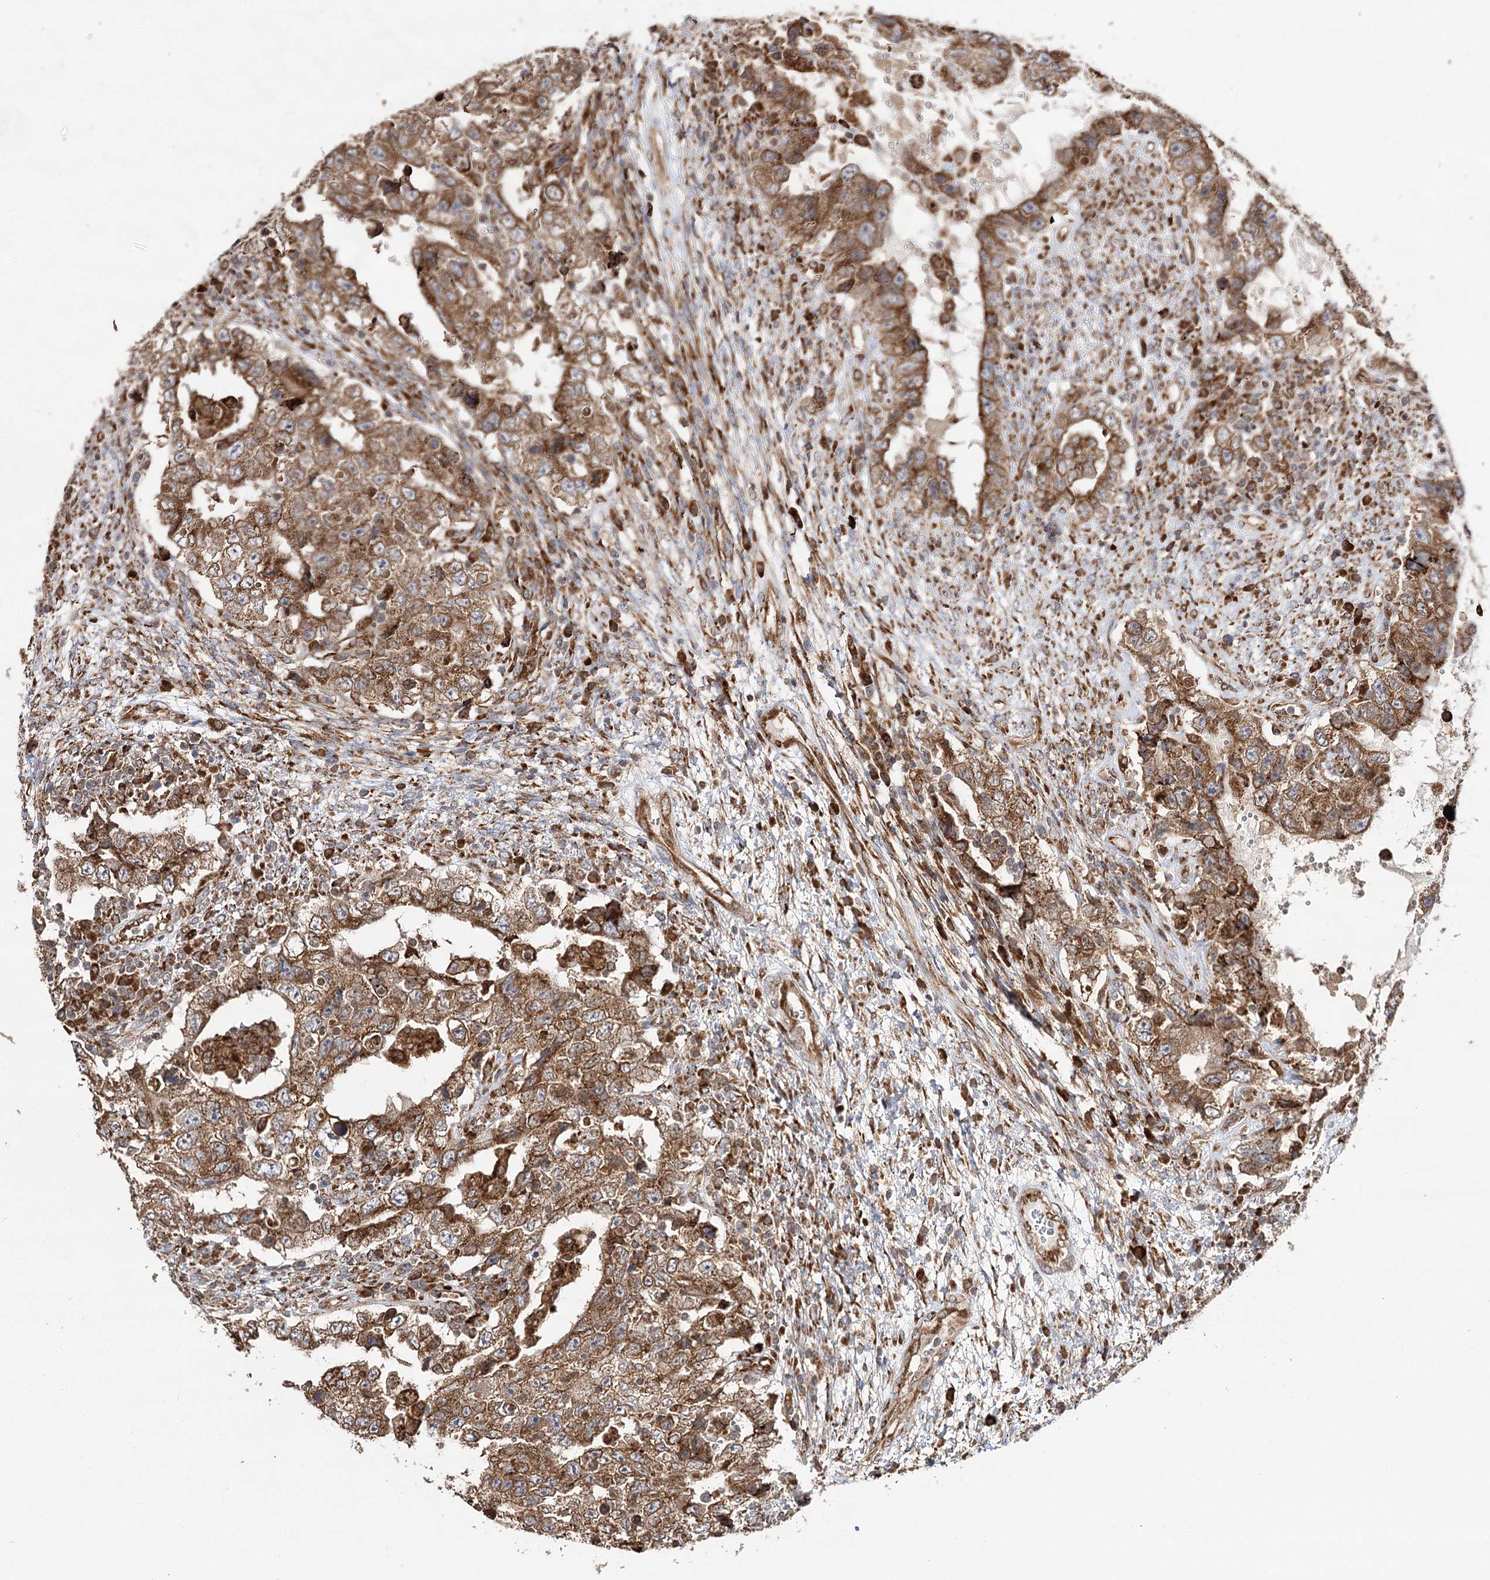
{"staining": {"intensity": "moderate", "quantity": ">75%", "location": "cytoplasmic/membranous"}, "tissue": "testis cancer", "cell_type": "Tumor cells", "image_type": "cancer", "snomed": [{"axis": "morphology", "description": "Carcinoma, Embryonal, NOS"}, {"axis": "topography", "description": "Testis"}], "caption": "Tumor cells display medium levels of moderate cytoplasmic/membranous expression in approximately >75% of cells in human testis embryonal carcinoma.", "gene": "DNAJB14", "patient": {"sex": "male", "age": 26}}